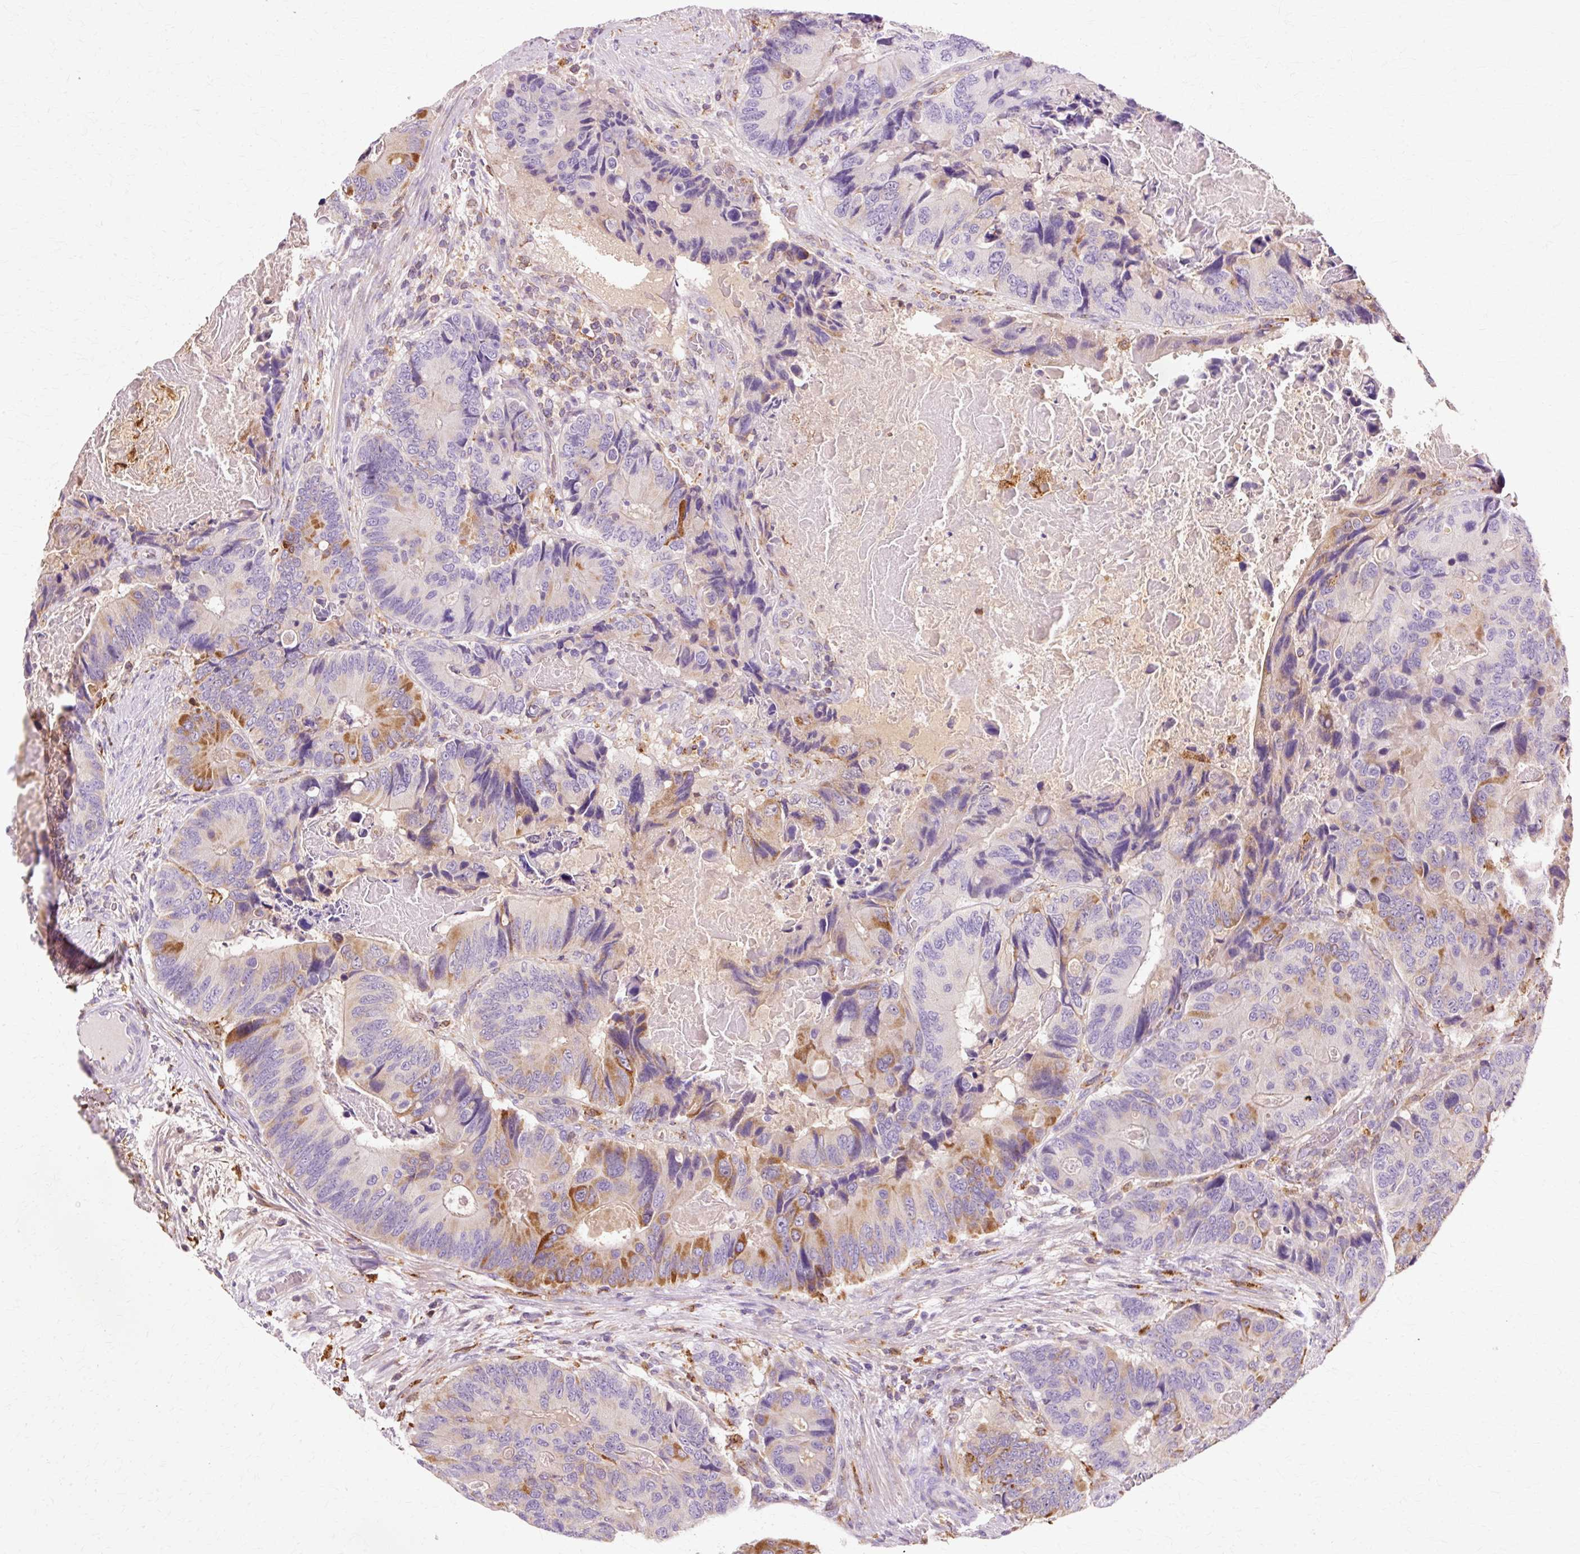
{"staining": {"intensity": "moderate", "quantity": "<25%", "location": "cytoplasmic/membranous"}, "tissue": "colorectal cancer", "cell_type": "Tumor cells", "image_type": "cancer", "snomed": [{"axis": "morphology", "description": "Adenocarcinoma, NOS"}, {"axis": "topography", "description": "Colon"}], "caption": "Immunohistochemistry (IHC) micrograph of colorectal cancer stained for a protein (brown), which displays low levels of moderate cytoplasmic/membranous staining in approximately <25% of tumor cells.", "gene": "GPX1", "patient": {"sex": "male", "age": 84}}